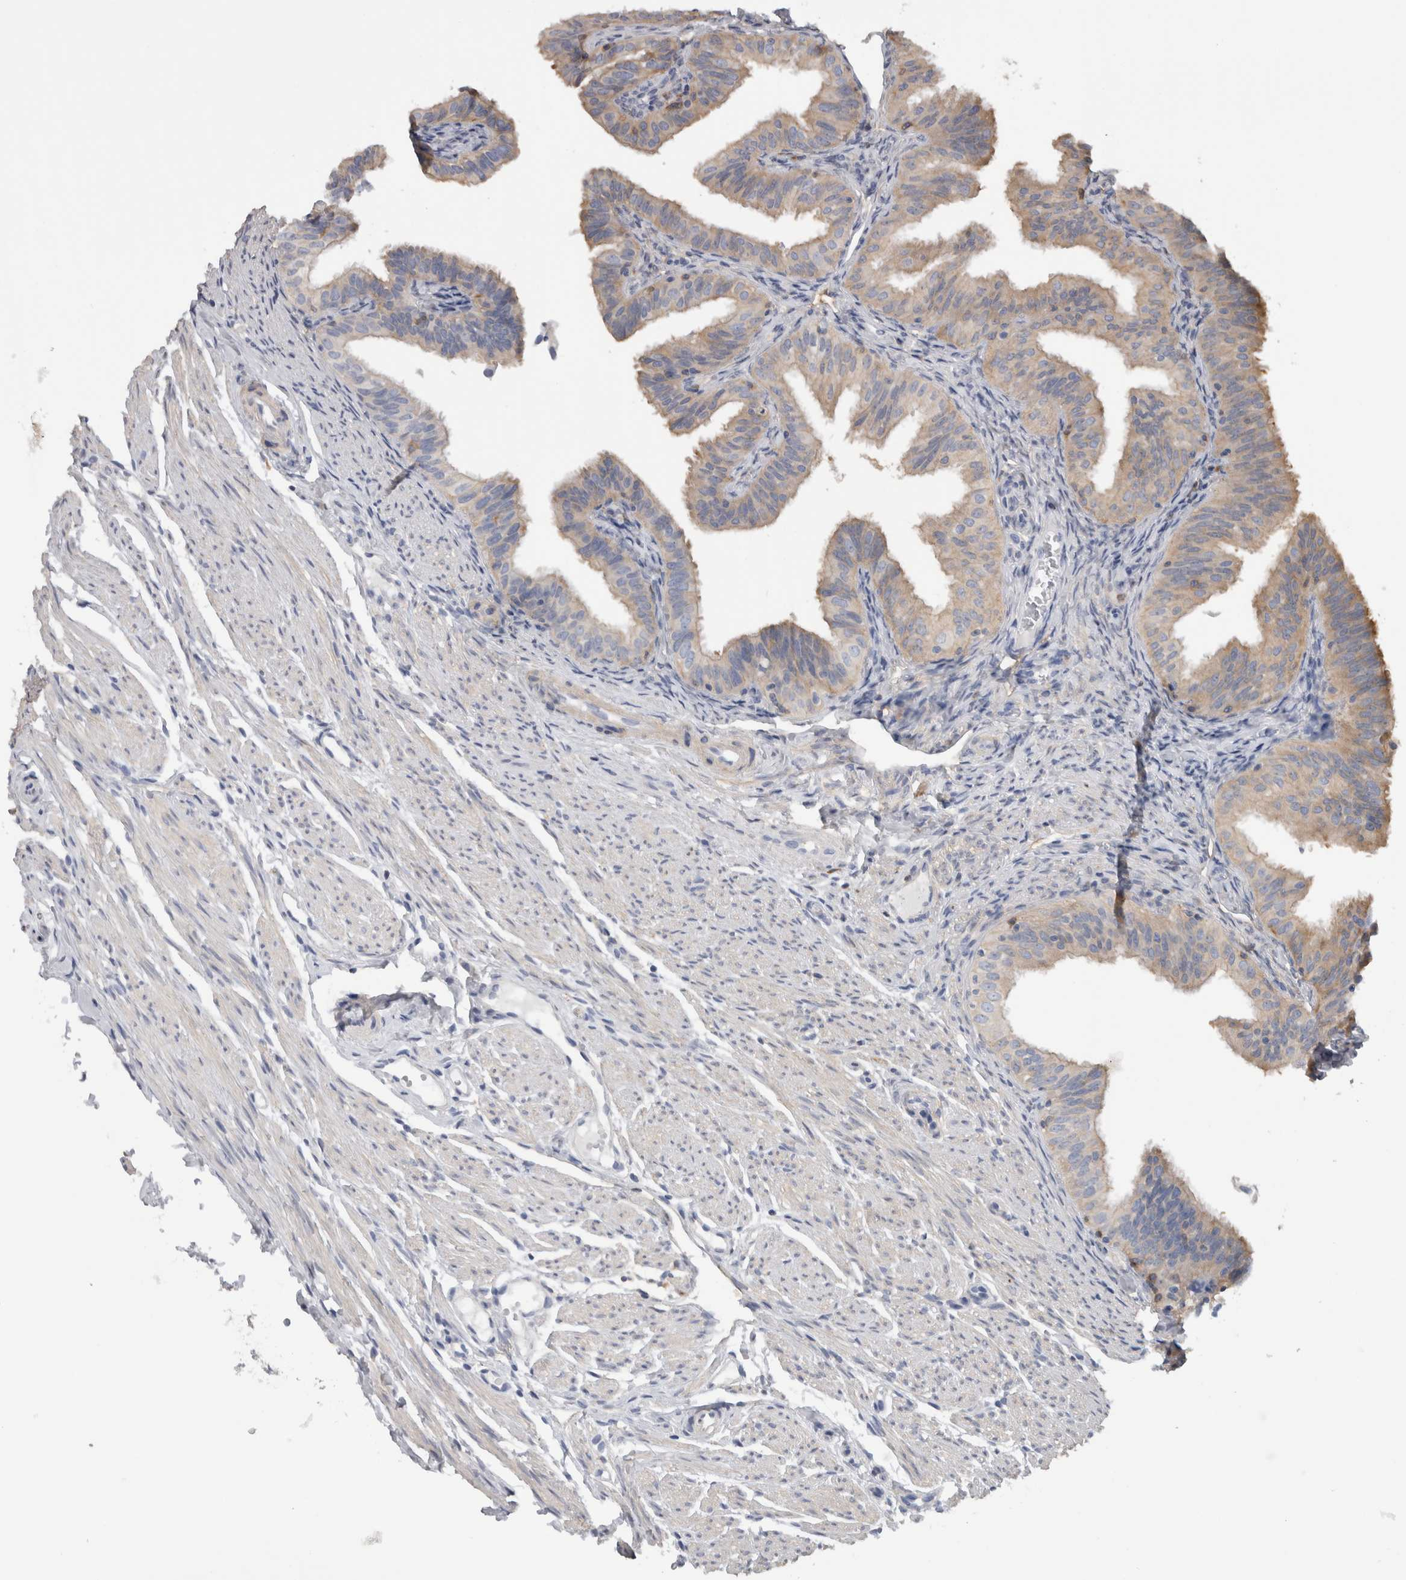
{"staining": {"intensity": "weak", "quantity": ">75%", "location": "cytoplasmic/membranous"}, "tissue": "fallopian tube", "cell_type": "Glandular cells", "image_type": "normal", "snomed": [{"axis": "morphology", "description": "Normal tissue, NOS"}, {"axis": "topography", "description": "Fallopian tube"}], "caption": "Immunohistochemical staining of benign fallopian tube displays low levels of weak cytoplasmic/membranous positivity in approximately >75% of glandular cells.", "gene": "SCRN1", "patient": {"sex": "female", "age": 35}}